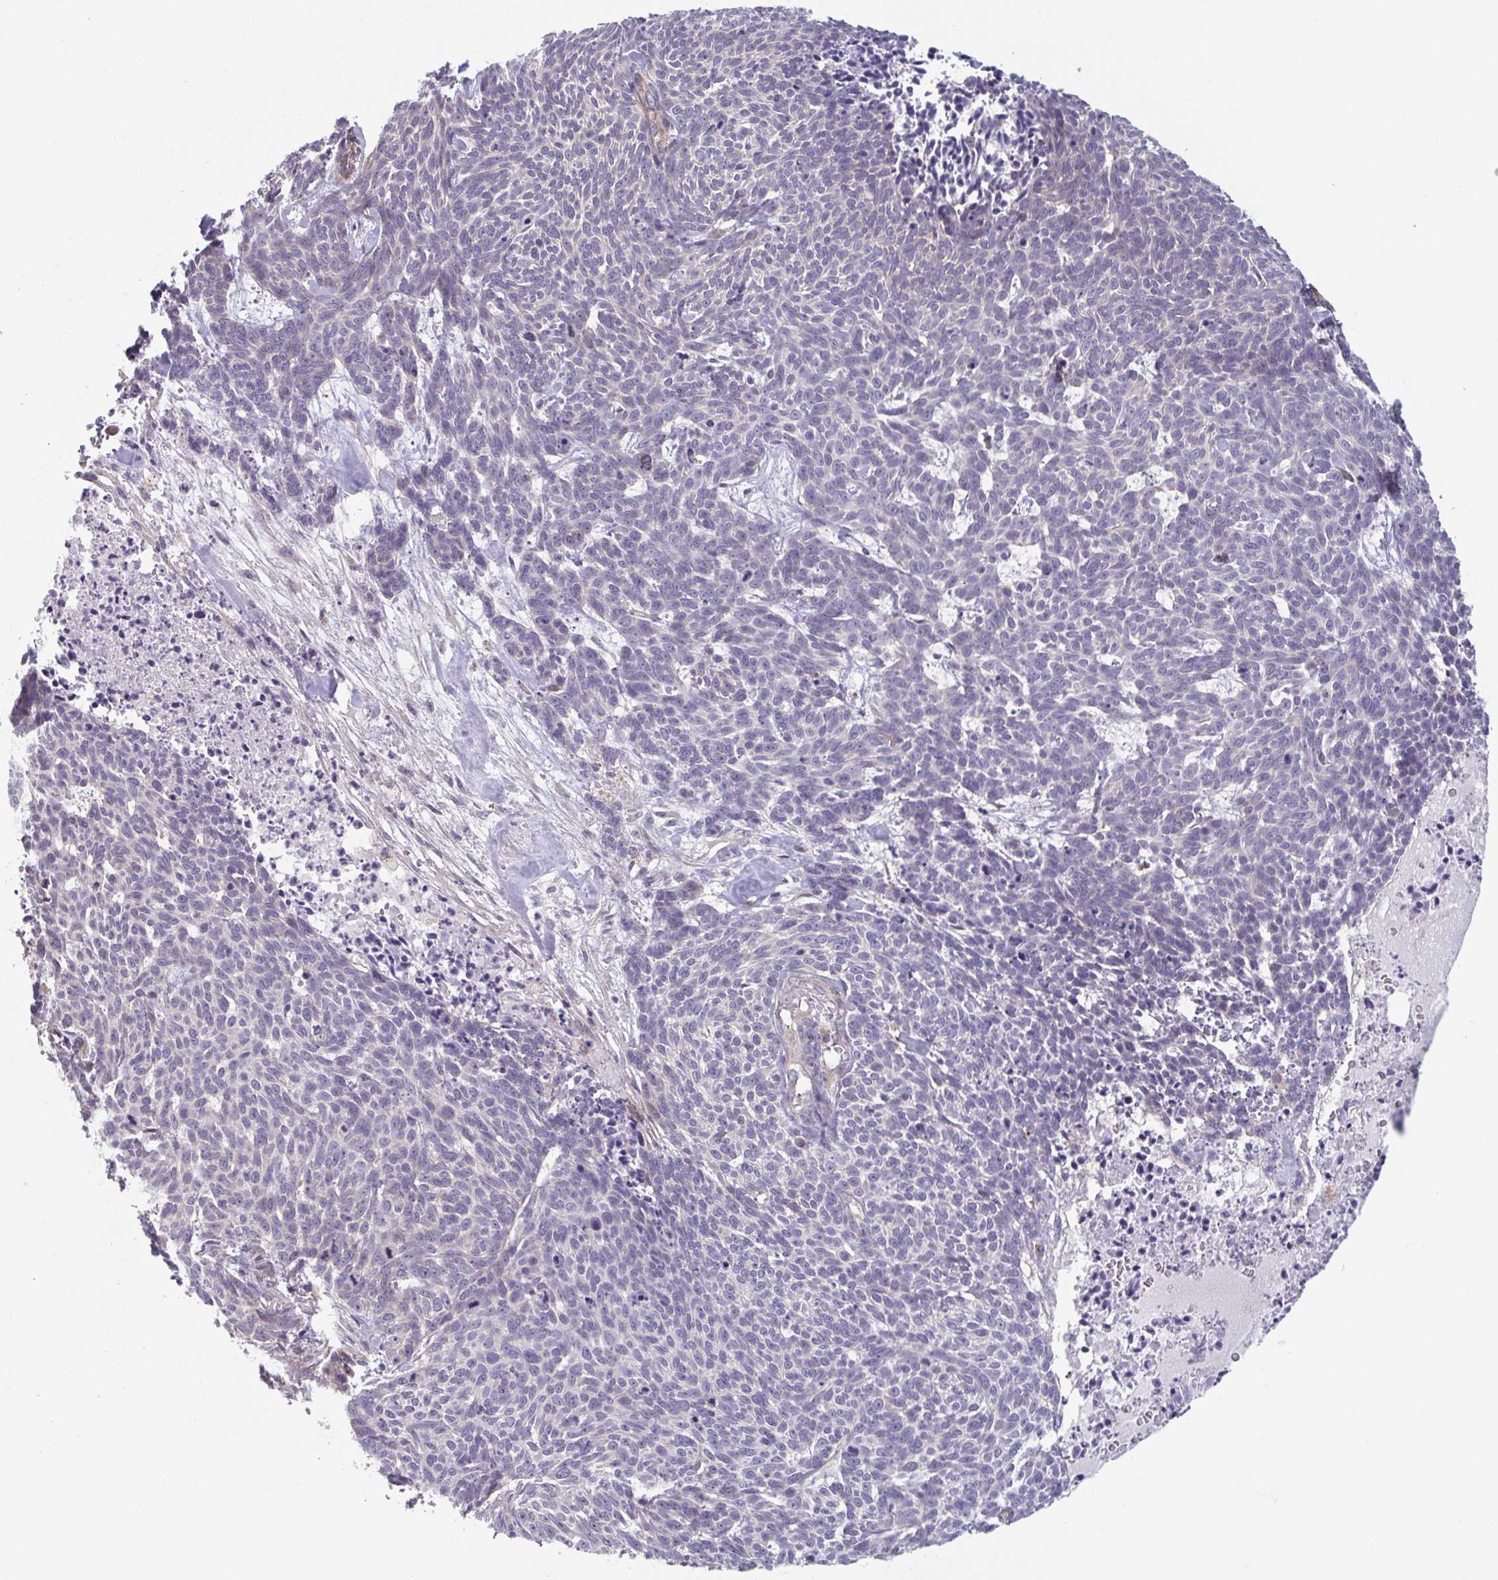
{"staining": {"intensity": "negative", "quantity": "none", "location": "none"}, "tissue": "skin cancer", "cell_type": "Tumor cells", "image_type": "cancer", "snomed": [{"axis": "morphology", "description": "Basal cell carcinoma"}, {"axis": "topography", "description": "Skin"}], "caption": "Protein analysis of skin cancer (basal cell carcinoma) shows no significant expression in tumor cells.", "gene": "TNFSF10", "patient": {"sex": "female", "age": 93}}